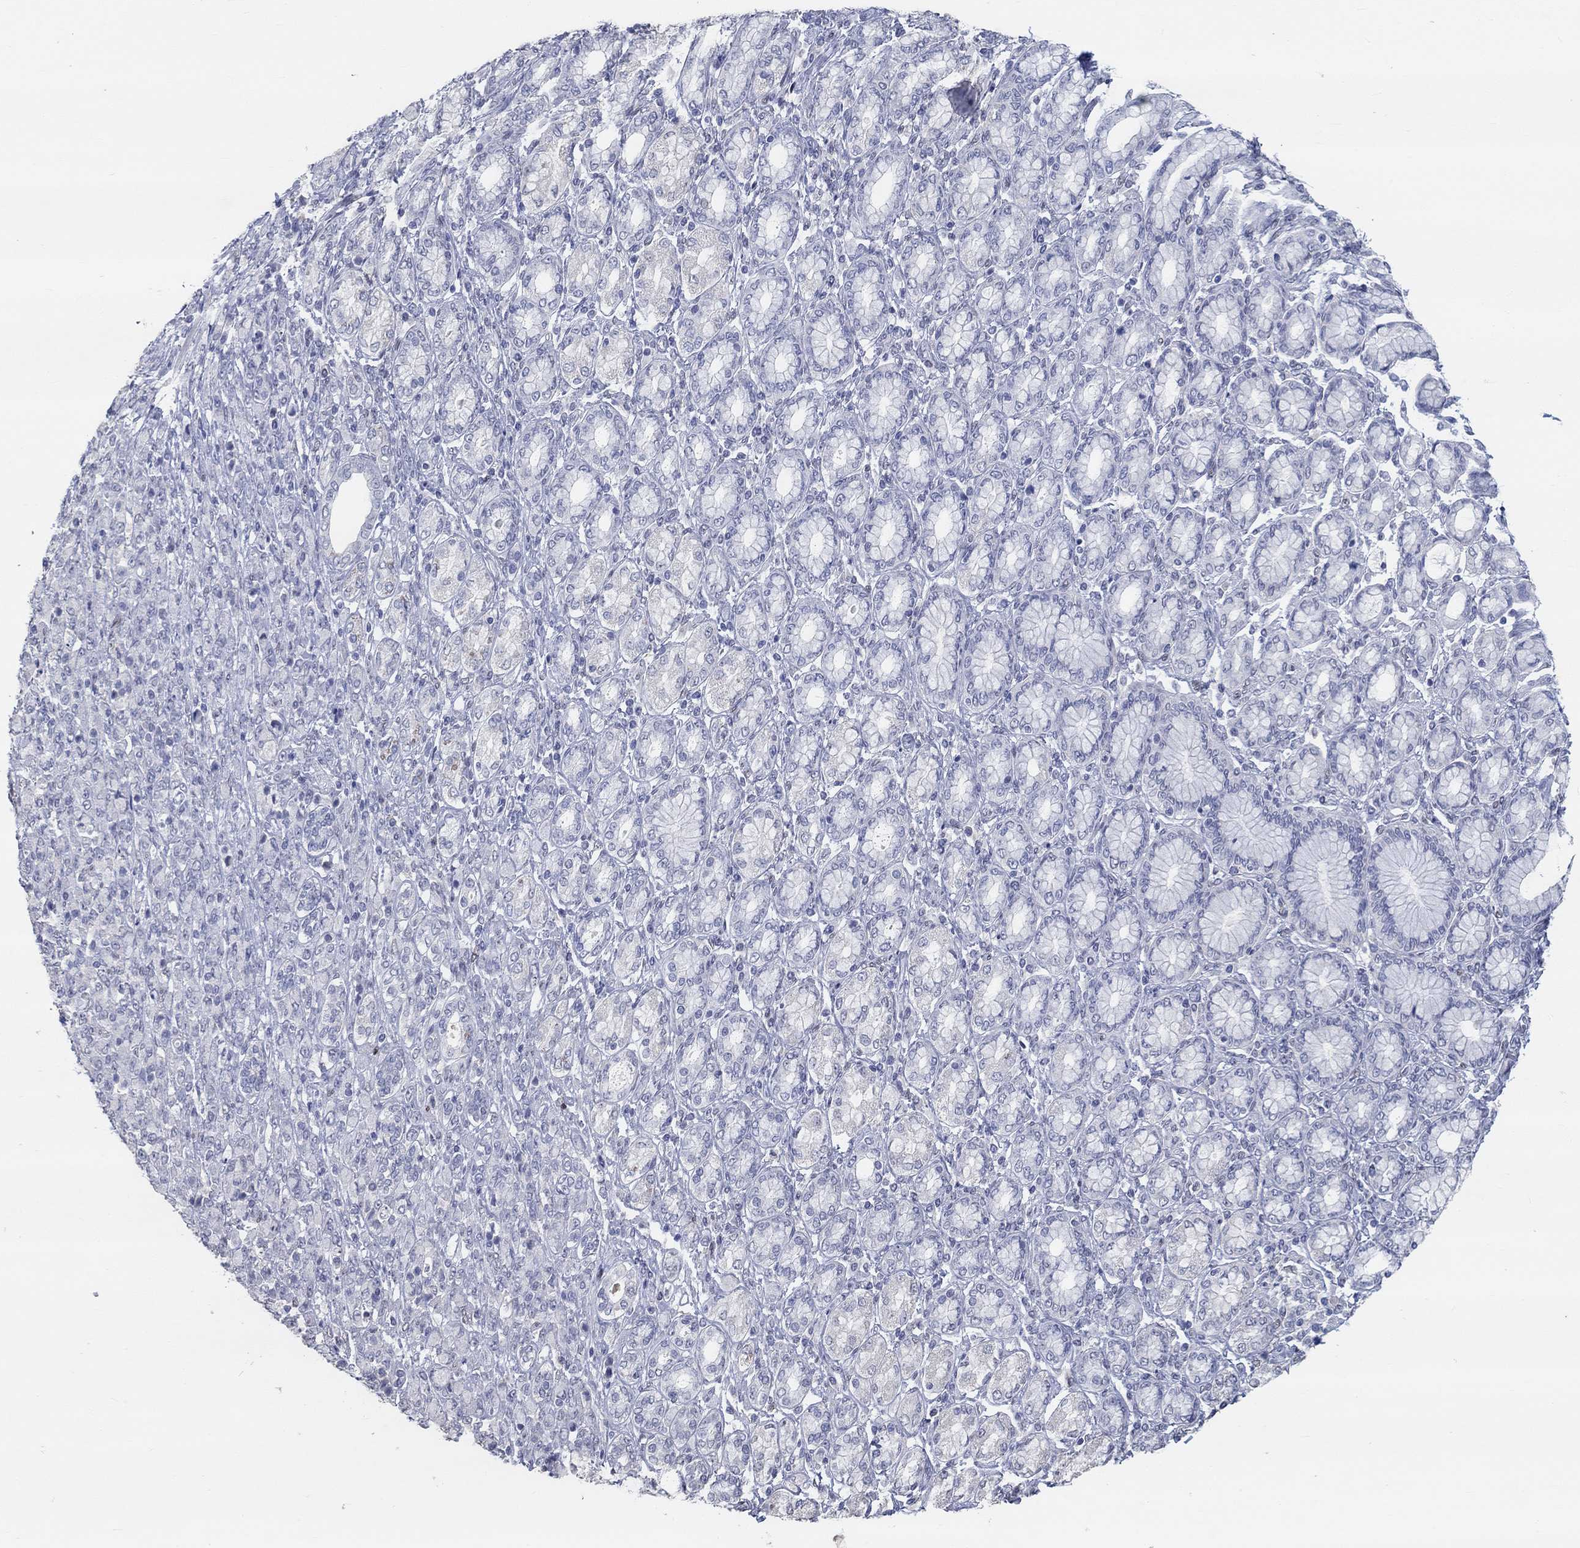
{"staining": {"intensity": "negative", "quantity": "none", "location": "none"}, "tissue": "stomach cancer", "cell_type": "Tumor cells", "image_type": "cancer", "snomed": [{"axis": "morphology", "description": "Normal tissue, NOS"}, {"axis": "morphology", "description": "Adenocarcinoma, NOS"}, {"axis": "topography", "description": "Stomach"}], "caption": "A high-resolution image shows IHC staining of stomach adenocarcinoma, which exhibits no significant expression in tumor cells.", "gene": "FGF2", "patient": {"sex": "female", "age": 79}}